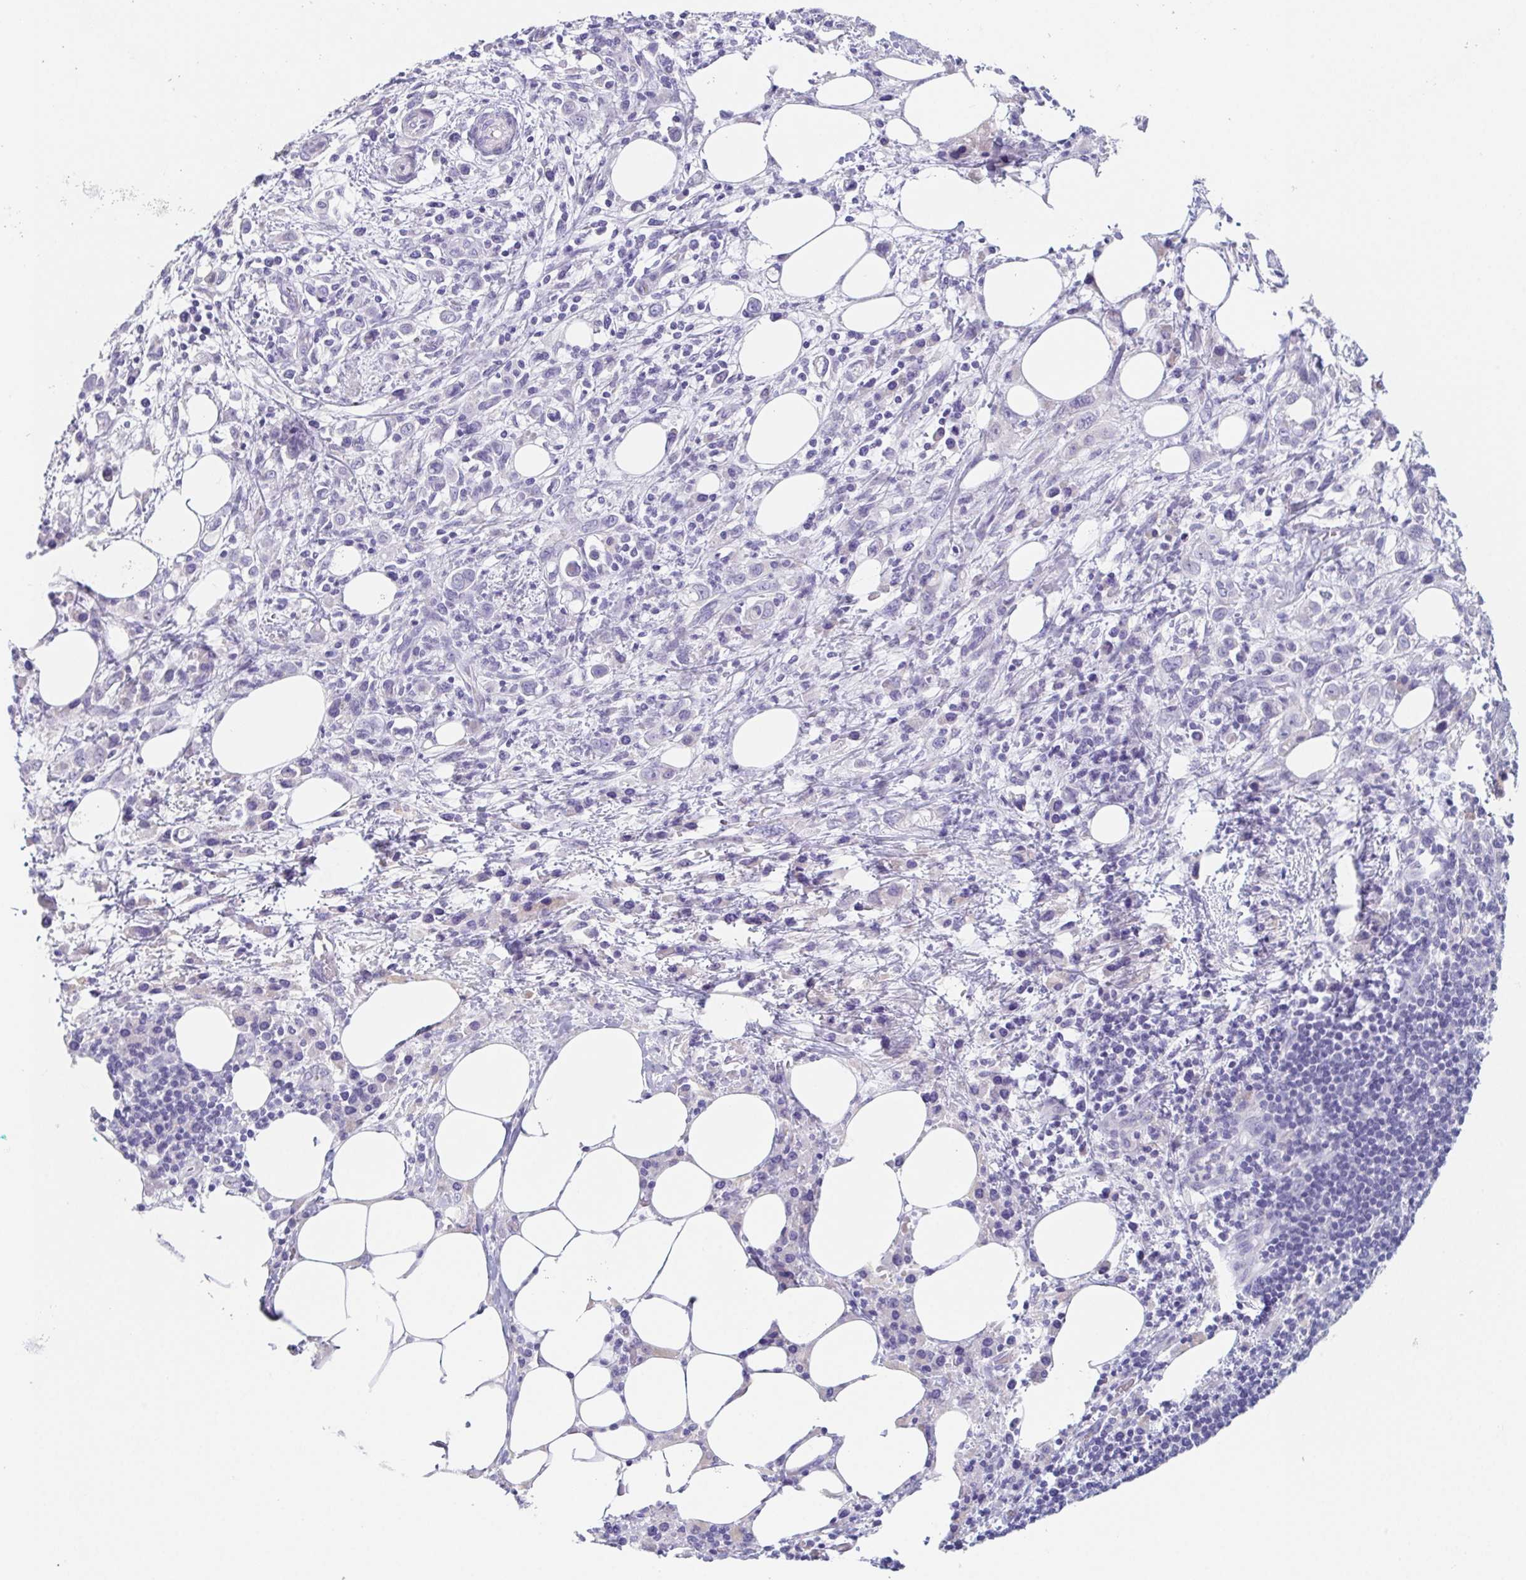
{"staining": {"intensity": "negative", "quantity": "none", "location": "none"}, "tissue": "stomach cancer", "cell_type": "Tumor cells", "image_type": "cancer", "snomed": [{"axis": "morphology", "description": "Adenocarcinoma, NOS"}, {"axis": "topography", "description": "Stomach, upper"}], "caption": "DAB (3,3'-diaminobenzidine) immunohistochemical staining of human stomach cancer (adenocarcinoma) displays no significant staining in tumor cells.", "gene": "HDGFL1", "patient": {"sex": "male", "age": 75}}